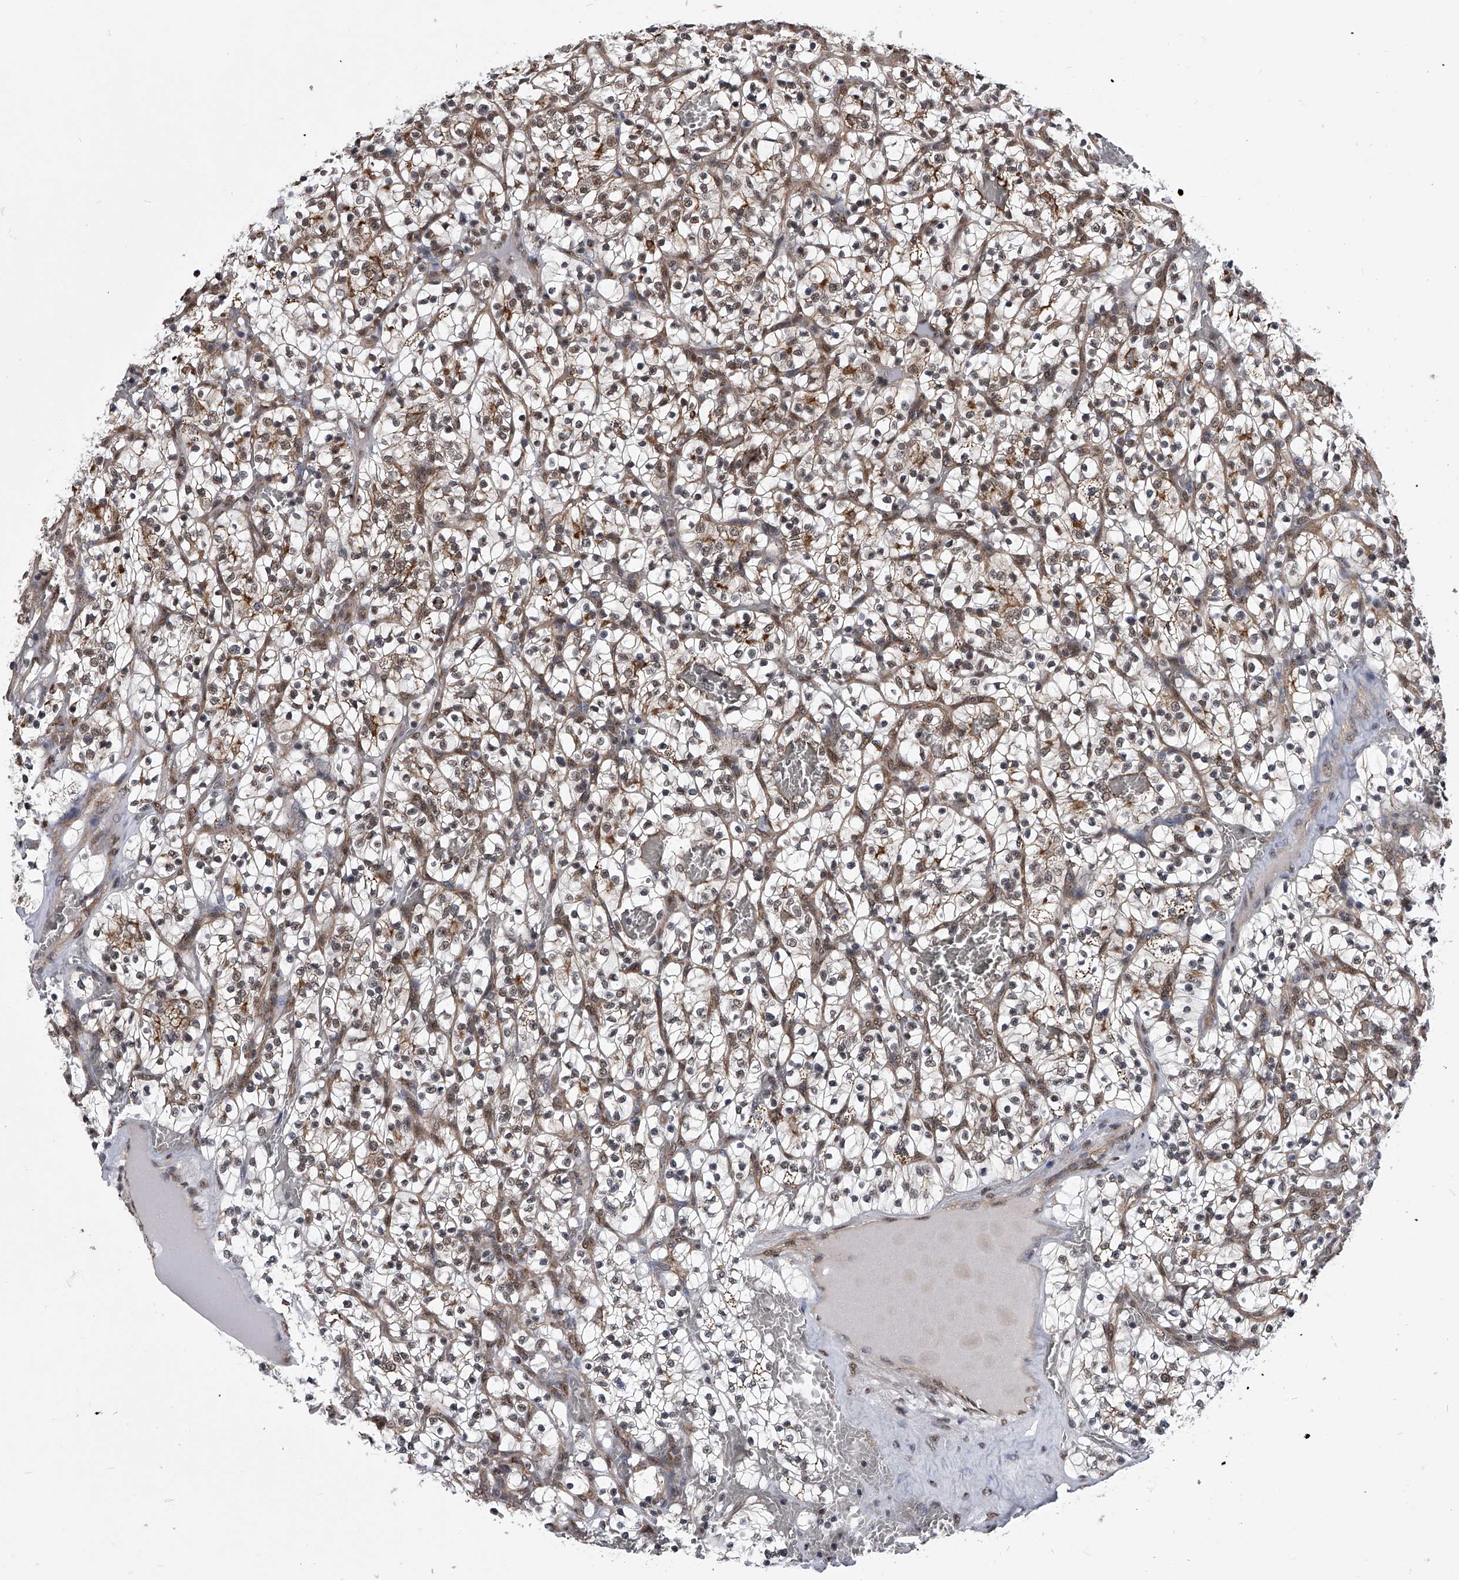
{"staining": {"intensity": "weak", "quantity": ">75%", "location": "cytoplasmic/membranous,nuclear"}, "tissue": "renal cancer", "cell_type": "Tumor cells", "image_type": "cancer", "snomed": [{"axis": "morphology", "description": "Adenocarcinoma, NOS"}, {"axis": "topography", "description": "Kidney"}], "caption": "Immunohistochemistry of human adenocarcinoma (renal) shows low levels of weak cytoplasmic/membranous and nuclear staining in about >75% of tumor cells. The staining is performed using DAB (3,3'-diaminobenzidine) brown chromogen to label protein expression. The nuclei are counter-stained blue using hematoxylin.", "gene": "ZNF76", "patient": {"sex": "female", "age": 57}}